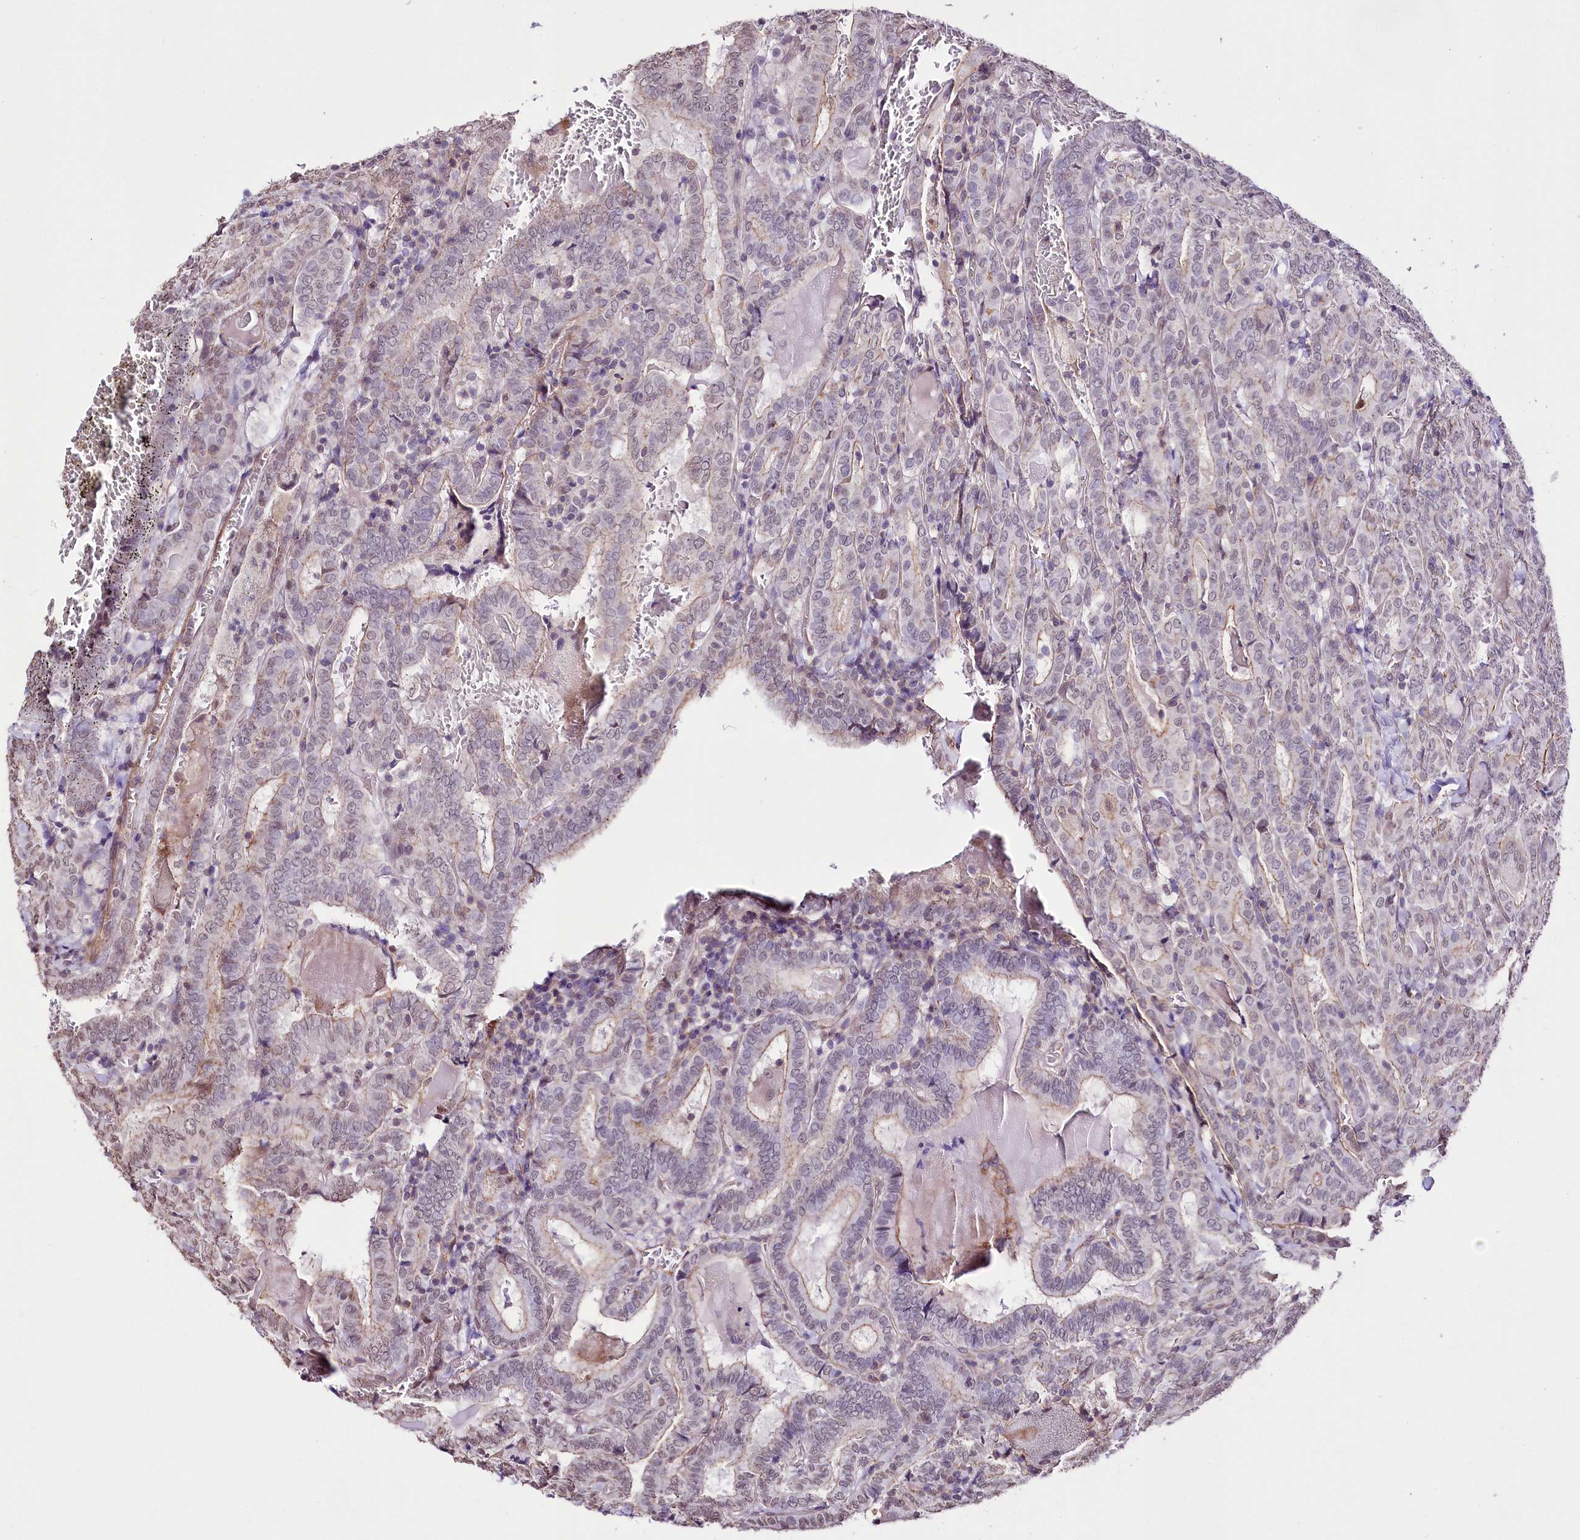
{"staining": {"intensity": "weak", "quantity": "<25%", "location": "cytoplasmic/membranous,nuclear"}, "tissue": "thyroid cancer", "cell_type": "Tumor cells", "image_type": "cancer", "snomed": [{"axis": "morphology", "description": "Papillary adenocarcinoma, NOS"}, {"axis": "topography", "description": "Thyroid gland"}], "caption": "High magnification brightfield microscopy of thyroid papillary adenocarcinoma stained with DAB (3,3'-diaminobenzidine) (brown) and counterstained with hematoxylin (blue): tumor cells show no significant expression.", "gene": "ST7", "patient": {"sex": "female", "age": 72}}